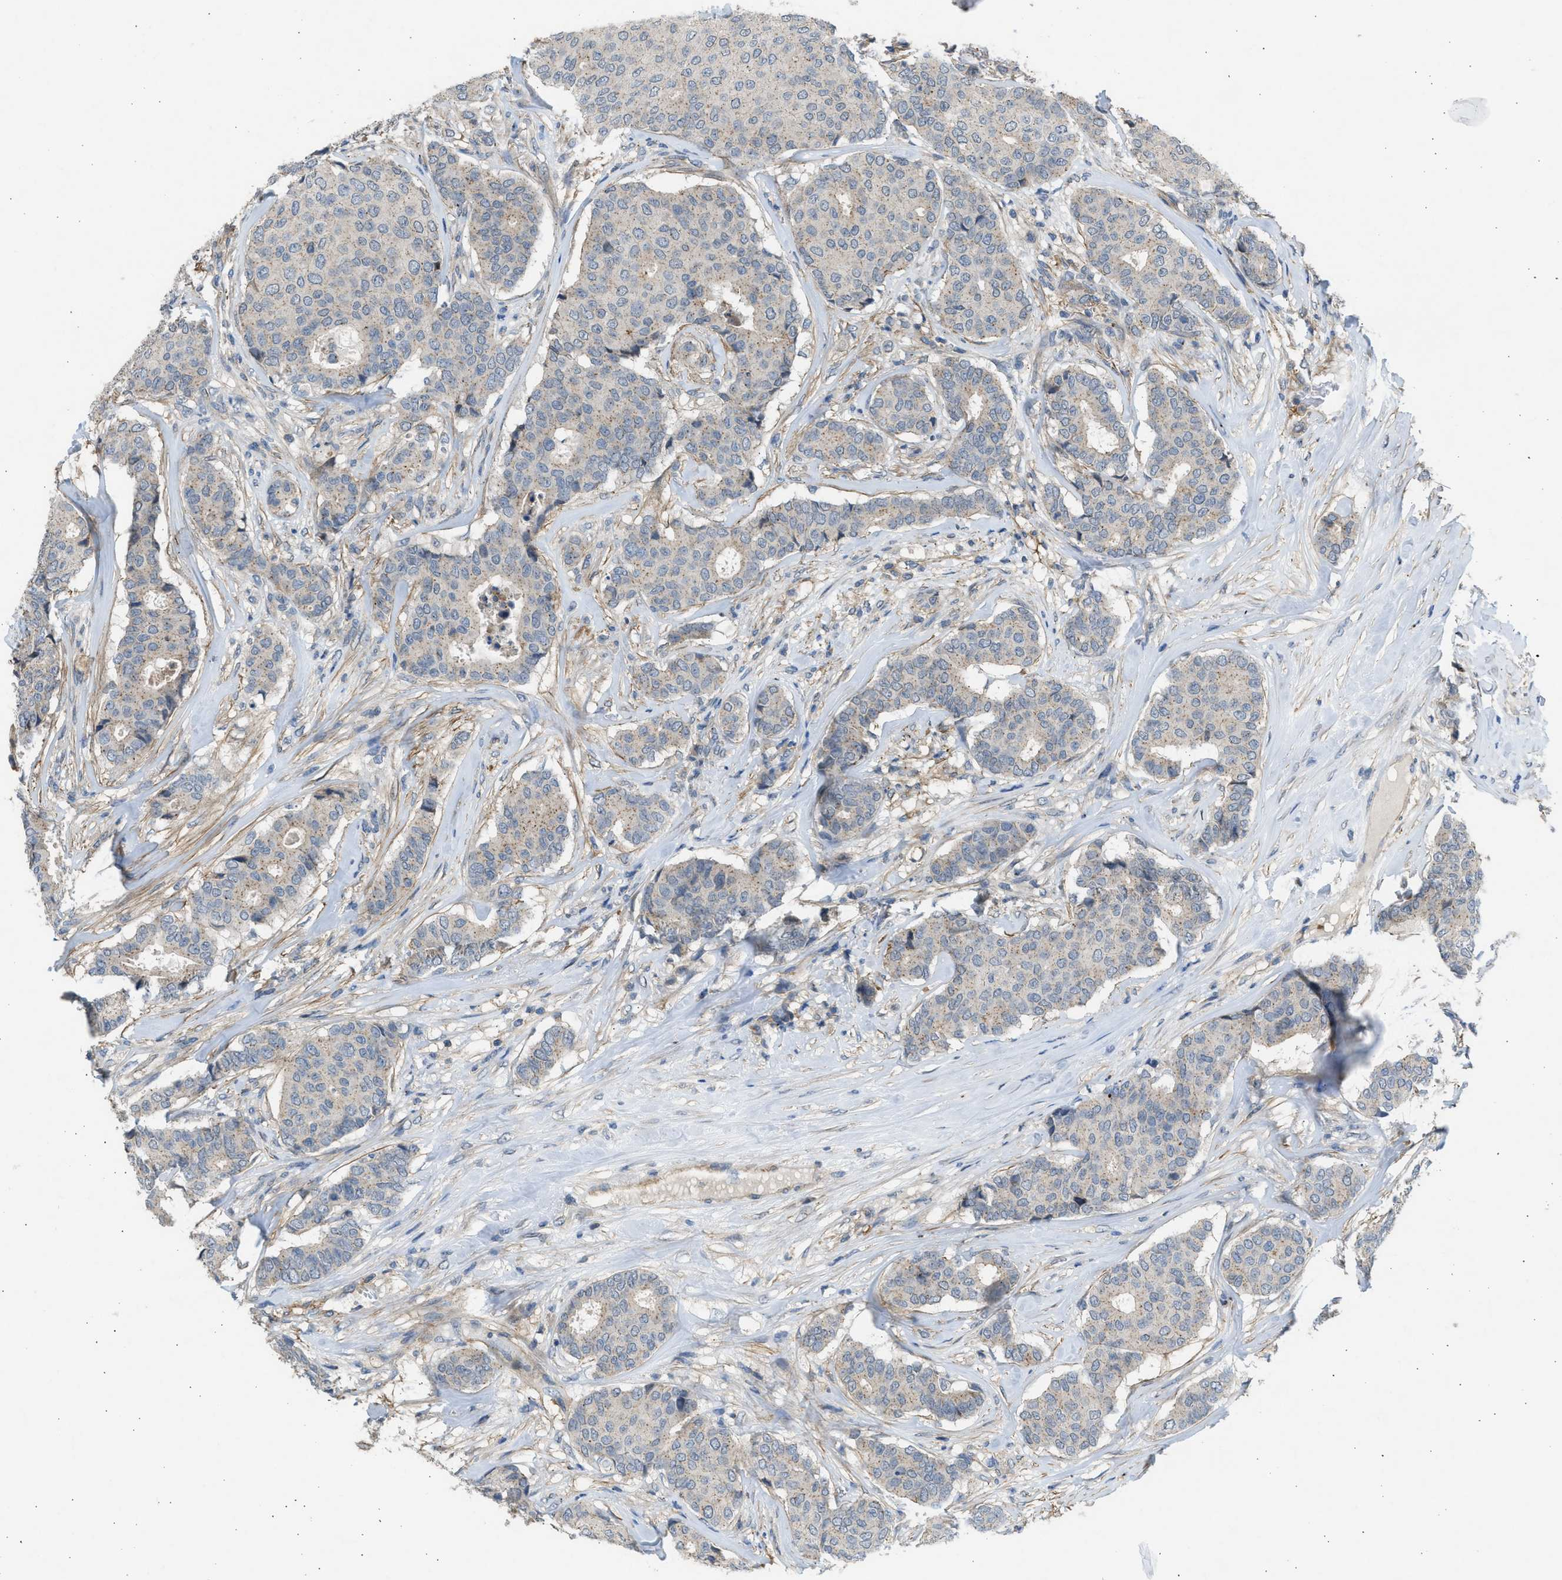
{"staining": {"intensity": "weak", "quantity": "25%-75%", "location": "cytoplasmic/membranous"}, "tissue": "breast cancer", "cell_type": "Tumor cells", "image_type": "cancer", "snomed": [{"axis": "morphology", "description": "Duct carcinoma"}, {"axis": "topography", "description": "Breast"}], "caption": "There is low levels of weak cytoplasmic/membranous staining in tumor cells of breast cancer (invasive ductal carcinoma), as demonstrated by immunohistochemical staining (brown color).", "gene": "PCNX3", "patient": {"sex": "female", "age": 75}}